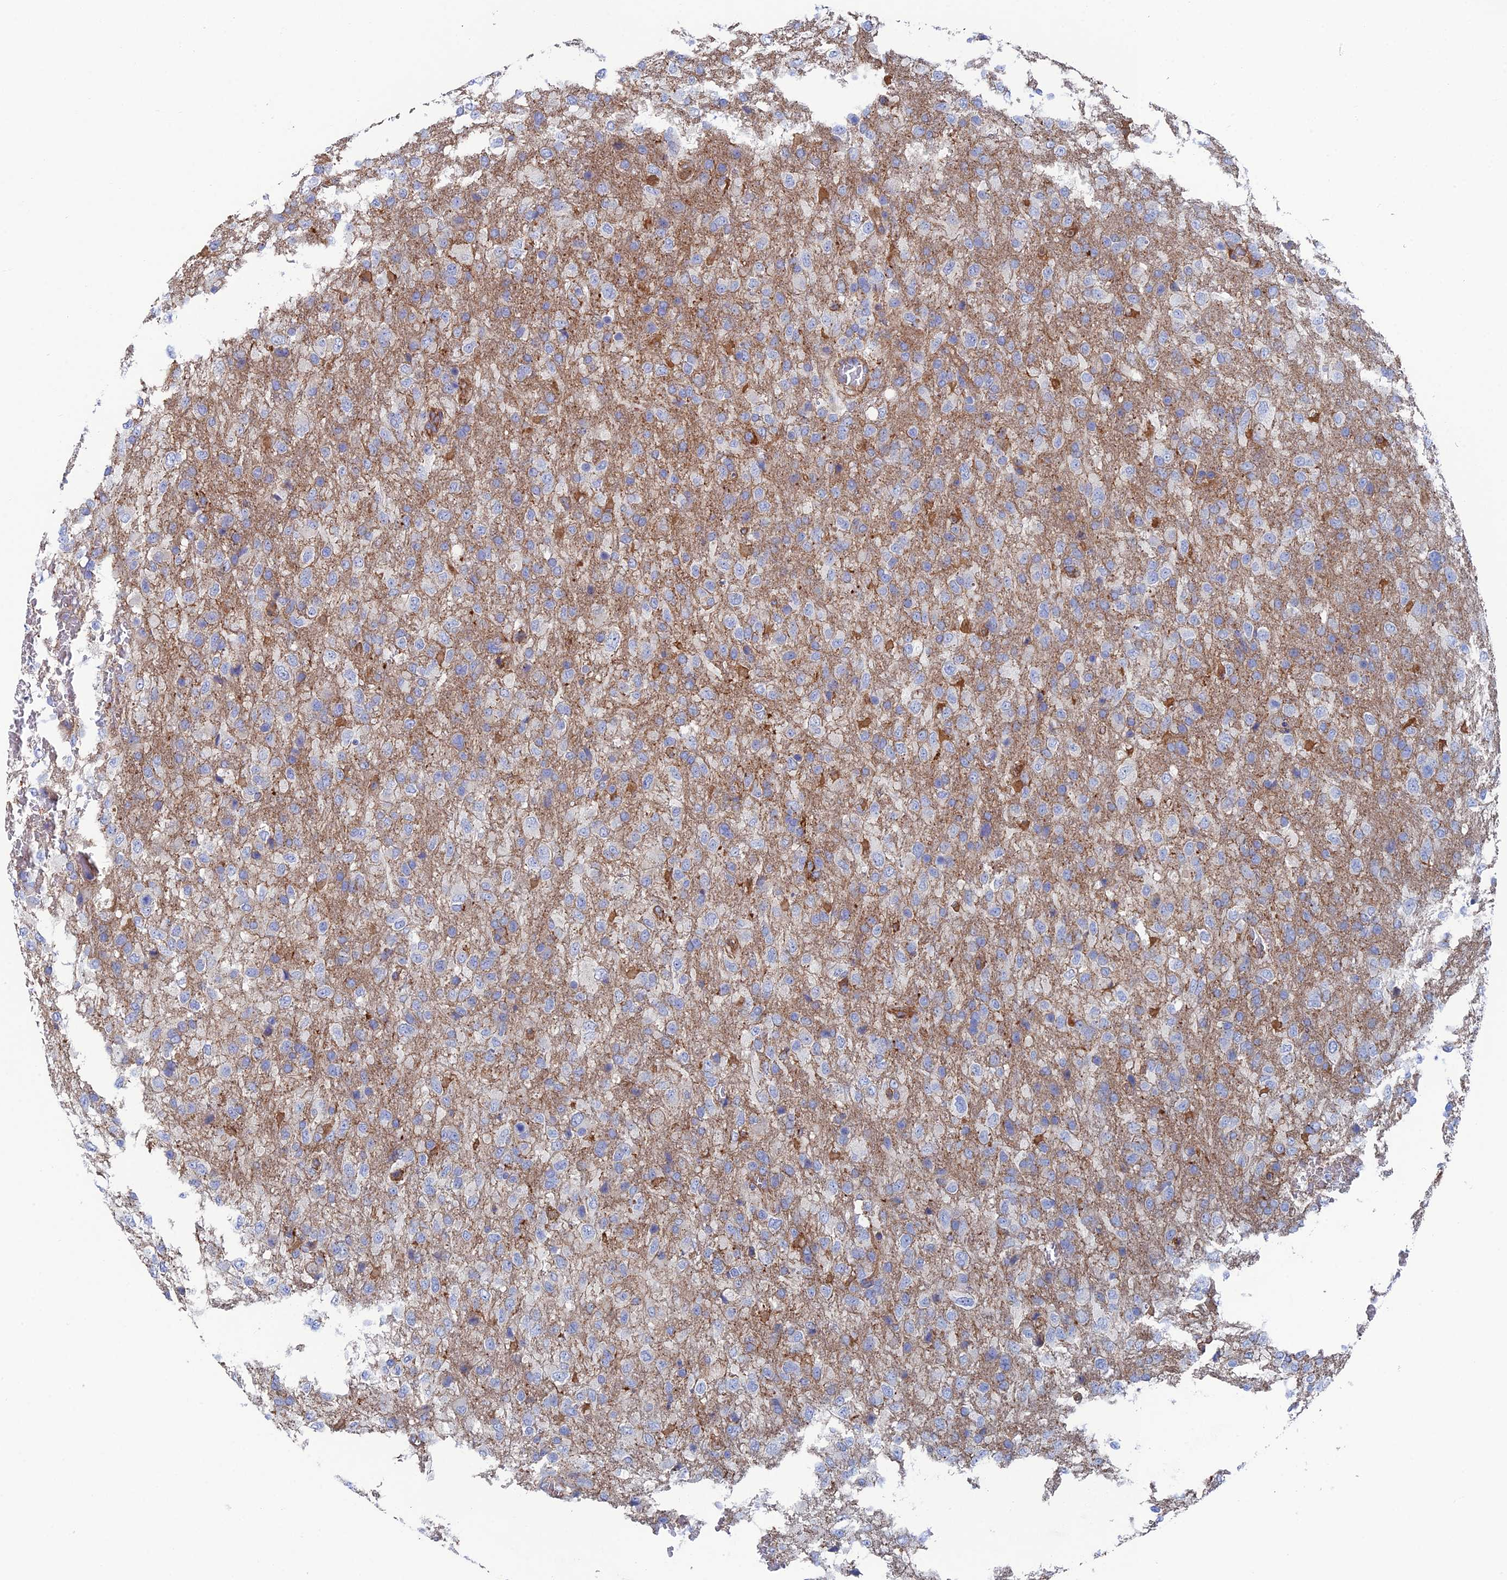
{"staining": {"intensity": "negative", "quantity": "none", "location": "none"}, "tissue": "glioma", "cell_type": "Tumor cells", "image_type": "cancer", "snomed": [{"axis": "morphology", "description": "Glioma, malignant, High grade"}, {"axis": "topography", "description": "Brain"}], "caption": "The photomicrograph shows no significant expression in tumor cells of malignant high-grade glioma.", "gene": "SNX11", "patient": {"sex": "female", "age": 74}}